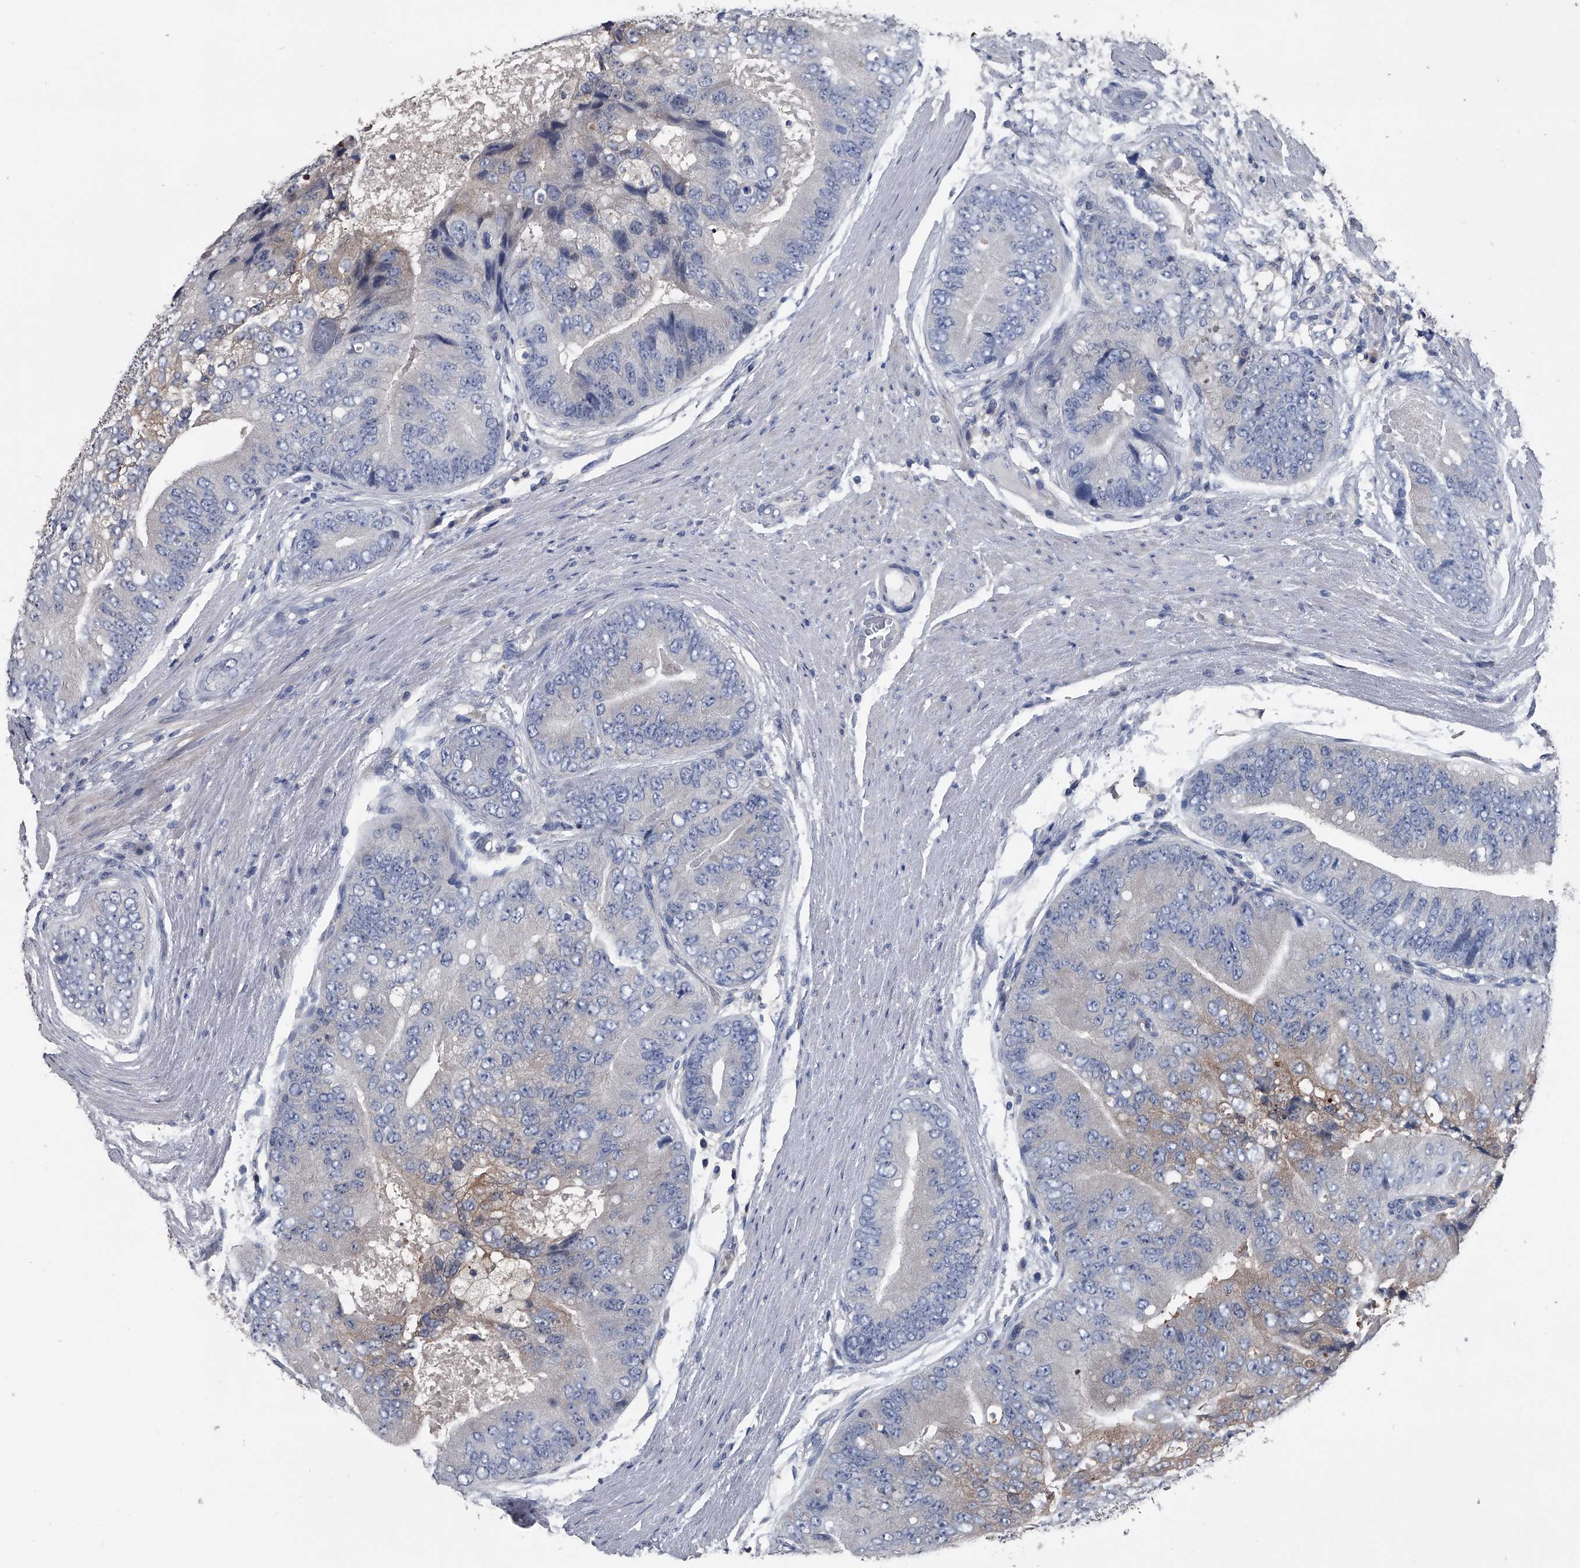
{"staining": {"intensity": "negative", "quantity": "none", "location": "none"}, "tissue": "prostate cancer", "cell_type": "Tumor cells", "image_type": "cancer", "snomed": [{"axis": "morphology", "description": "Adenocarcinoma, High grade"}, {"axis": "topography", "description": "Prostate"}], "caption": "An IHC histopathology image of high-grade adenocarcinoma (prostate) is shown. There is no staining in tumor cells of high-grade adenocarcinoma (prostate).", "gene": "KIF13A", "patient": {"sex": "male", "age": 70}}